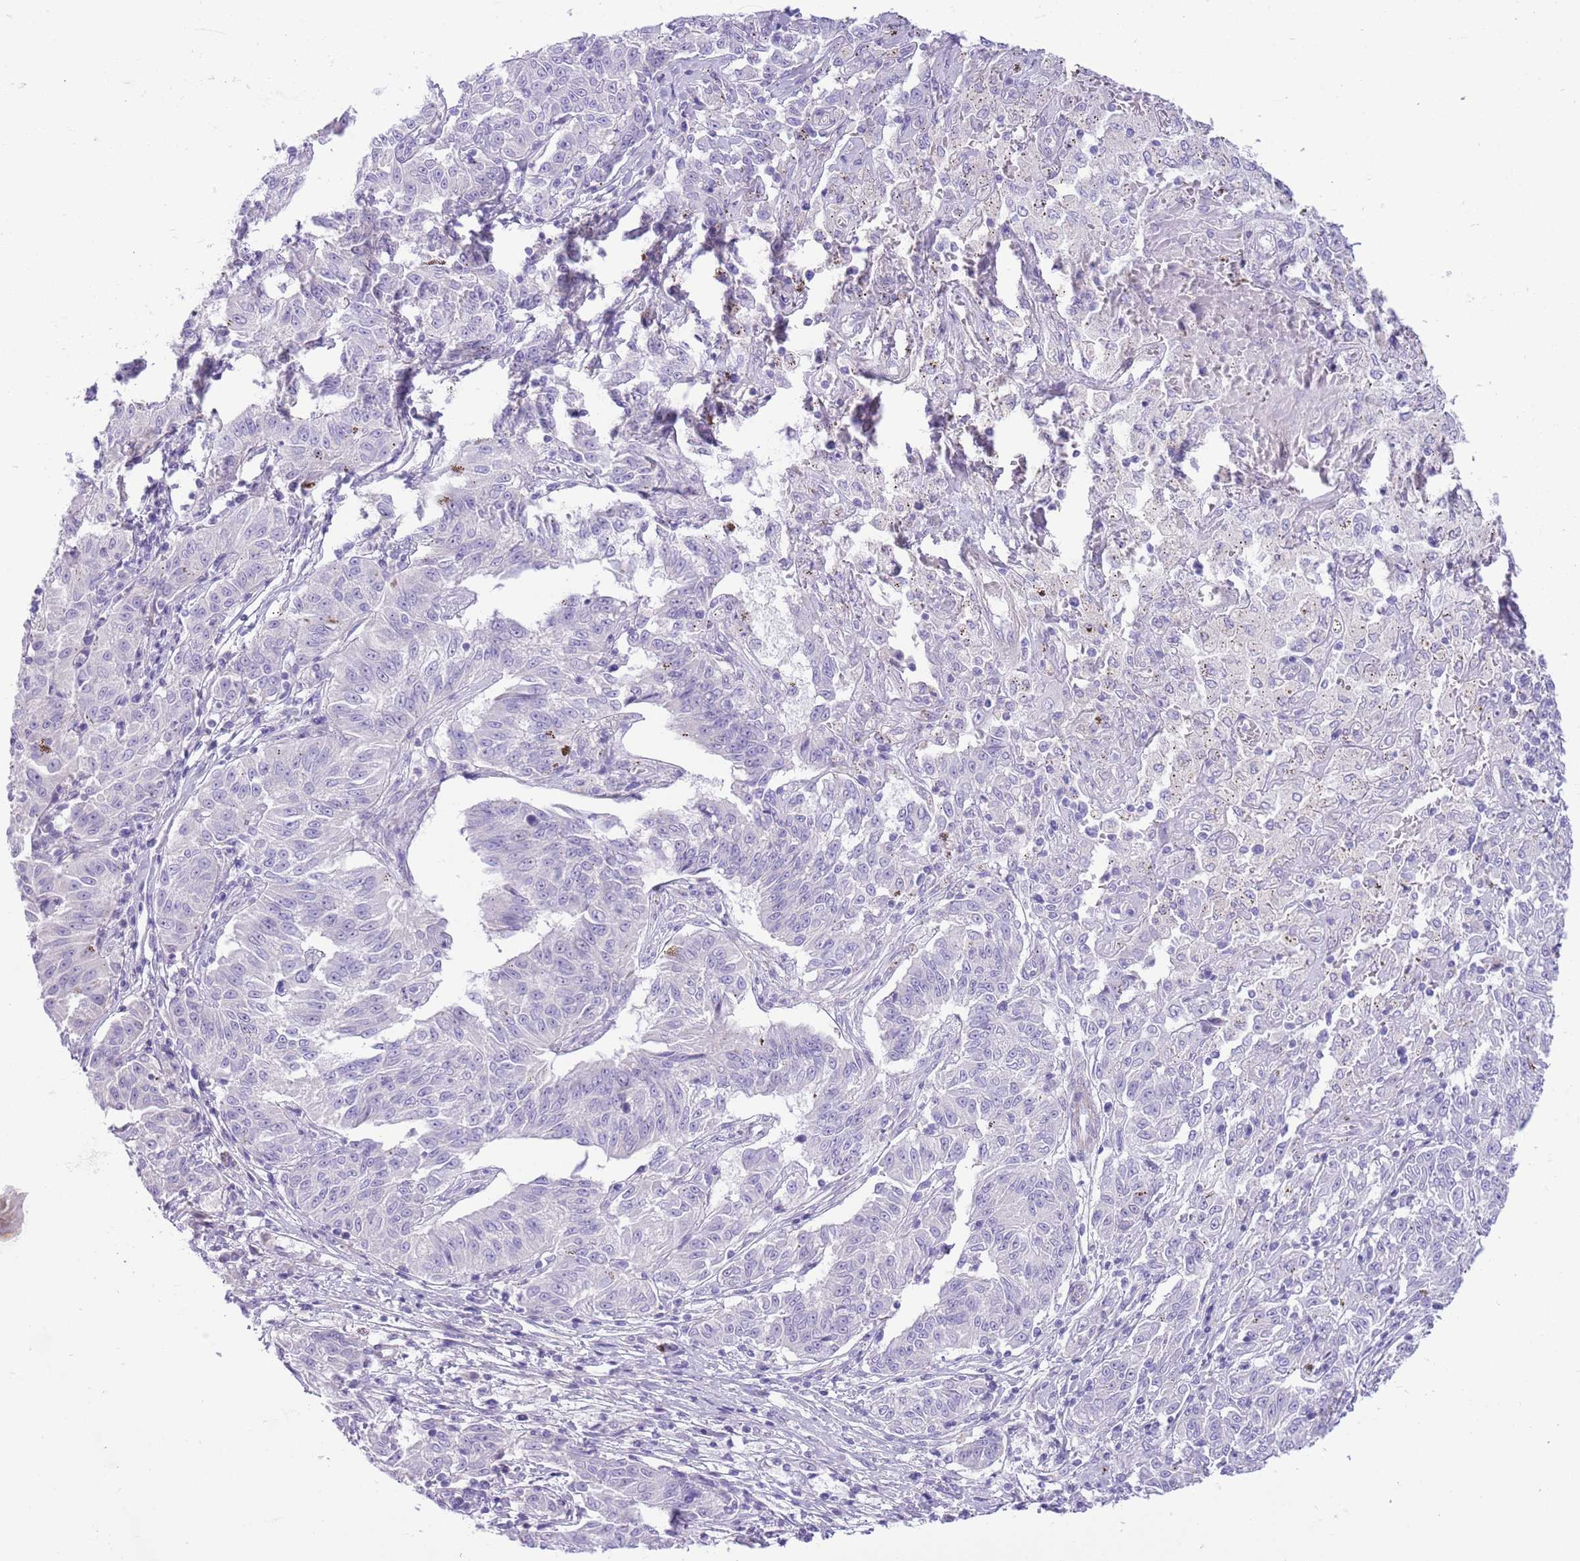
{"staining": {"intensity": "negative", "quantity": "none", "location": "none"}, "tissue": "melanoma", "cell_type": "Tumor cells", "image_type": "cancer", "snomed": [{"axis": "morphology", "description": "Malignant melanoma, NOS"}, {"axis": "topography", "description": "Skin"}], "caption": "Protein analysis of melanoma displays no significant expression in tumor cells.", "gene": "ZC4H2", "patient": {"sex": "female", "age": 72}}